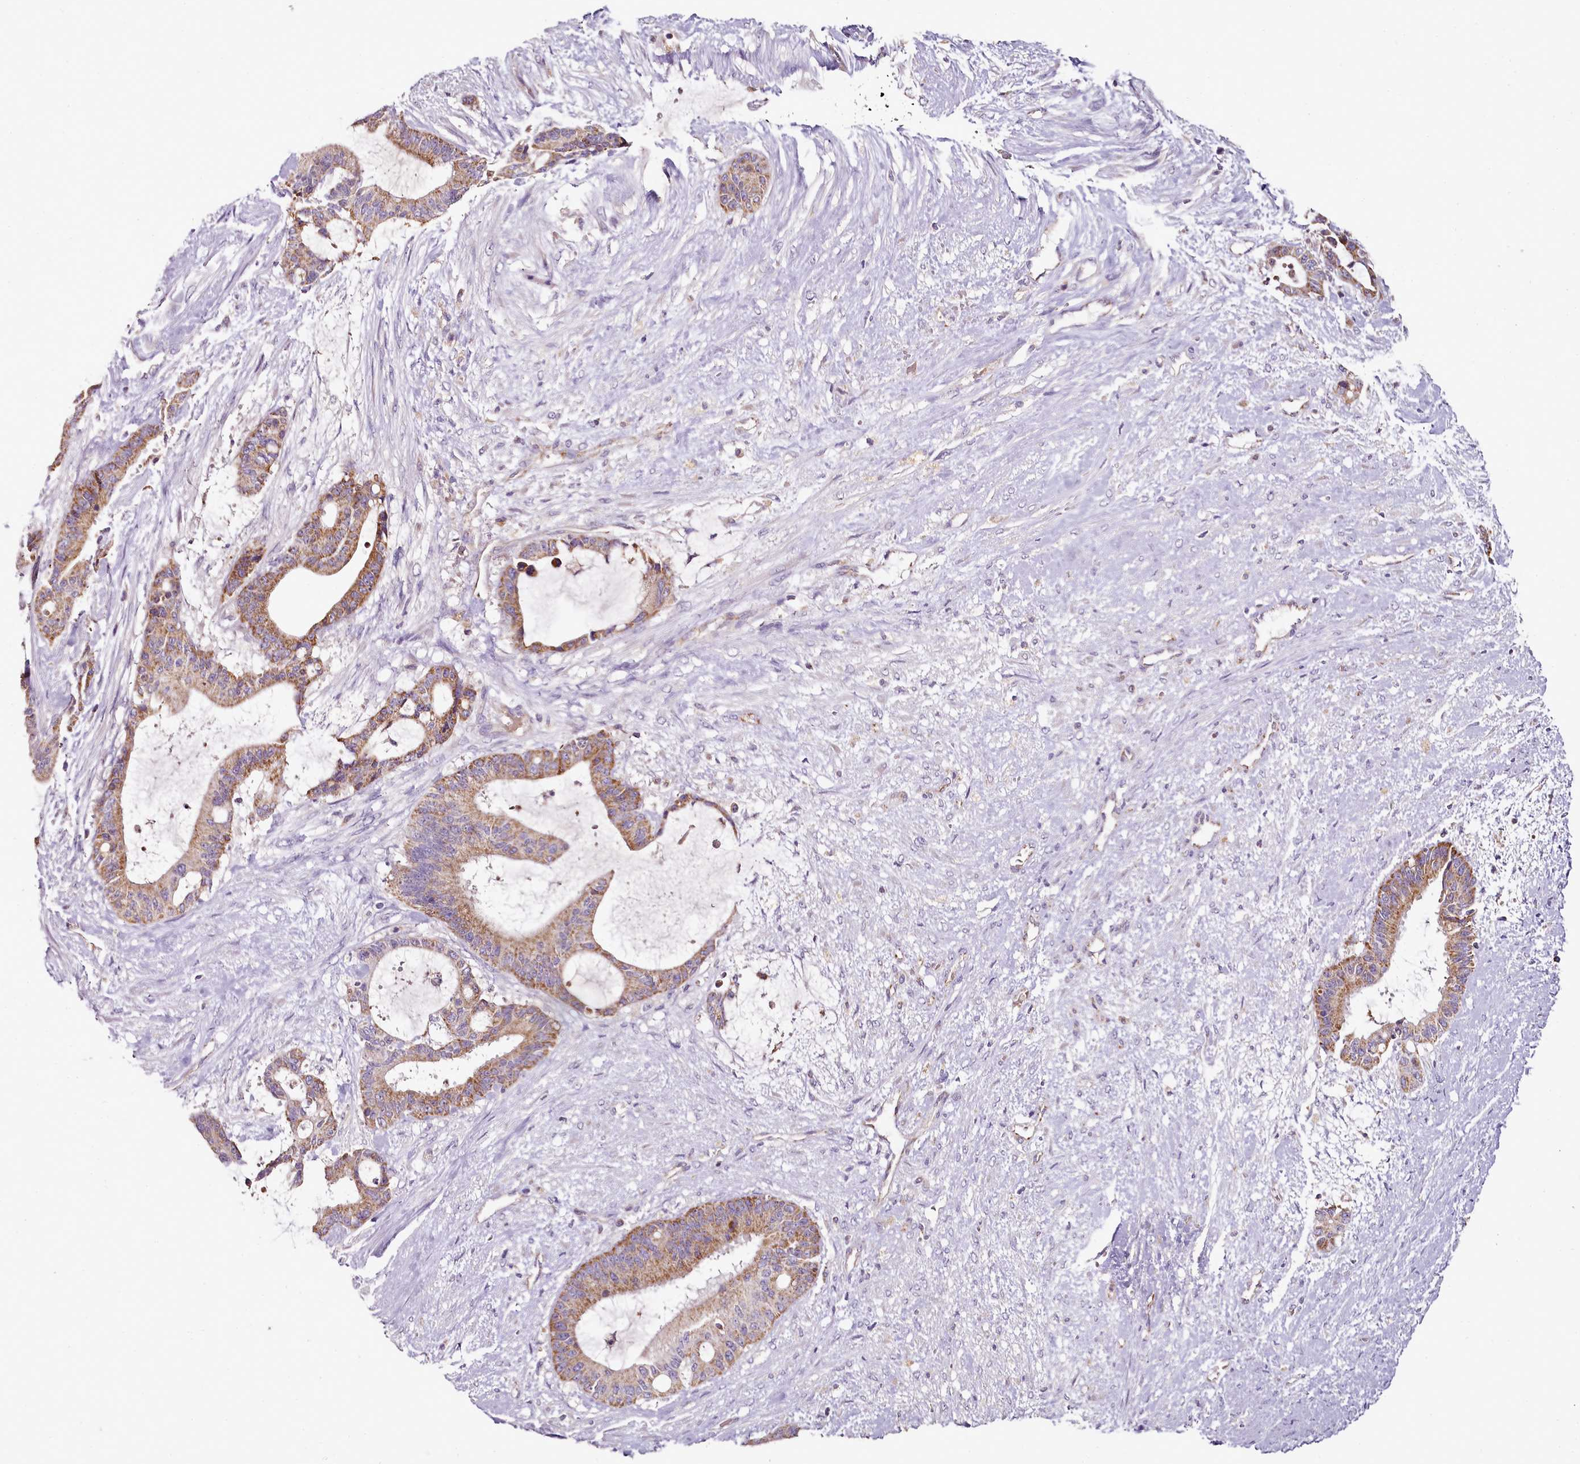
{"staining": {"intensity": "moderate", "quantity": ">75%", "location": "cytoplasmic/membranous"}, "tissue": "liver cancer", "cell_type": "Tumor cells", "image_type": "cancer", "snomed": [{"axis": "morphology", "description": "Normal tissue, NOS"}, {"axis": "morphology", "description": "Cholangiocarcinoma"}, {"axis": "topography", "description": "Liver"}, {"axis": "topography", "description": "Peripheral nerve tissue"}], "caption": "Immunohistochemistry staining of liver cancer, which reveals medium levels of moderate cytoplasmic/membranous expression in about >75% of tumor cells indicating moderate cytoplasmic/membranous protein positivity. The staining was performed using DAB (3,3'-diaminobenzidine) (brown) for protein detection and nuclei were counterstained in hematoxylin (blue).", "gene": "ACSS1", "patient": {"sex": "female", "age": 73}}